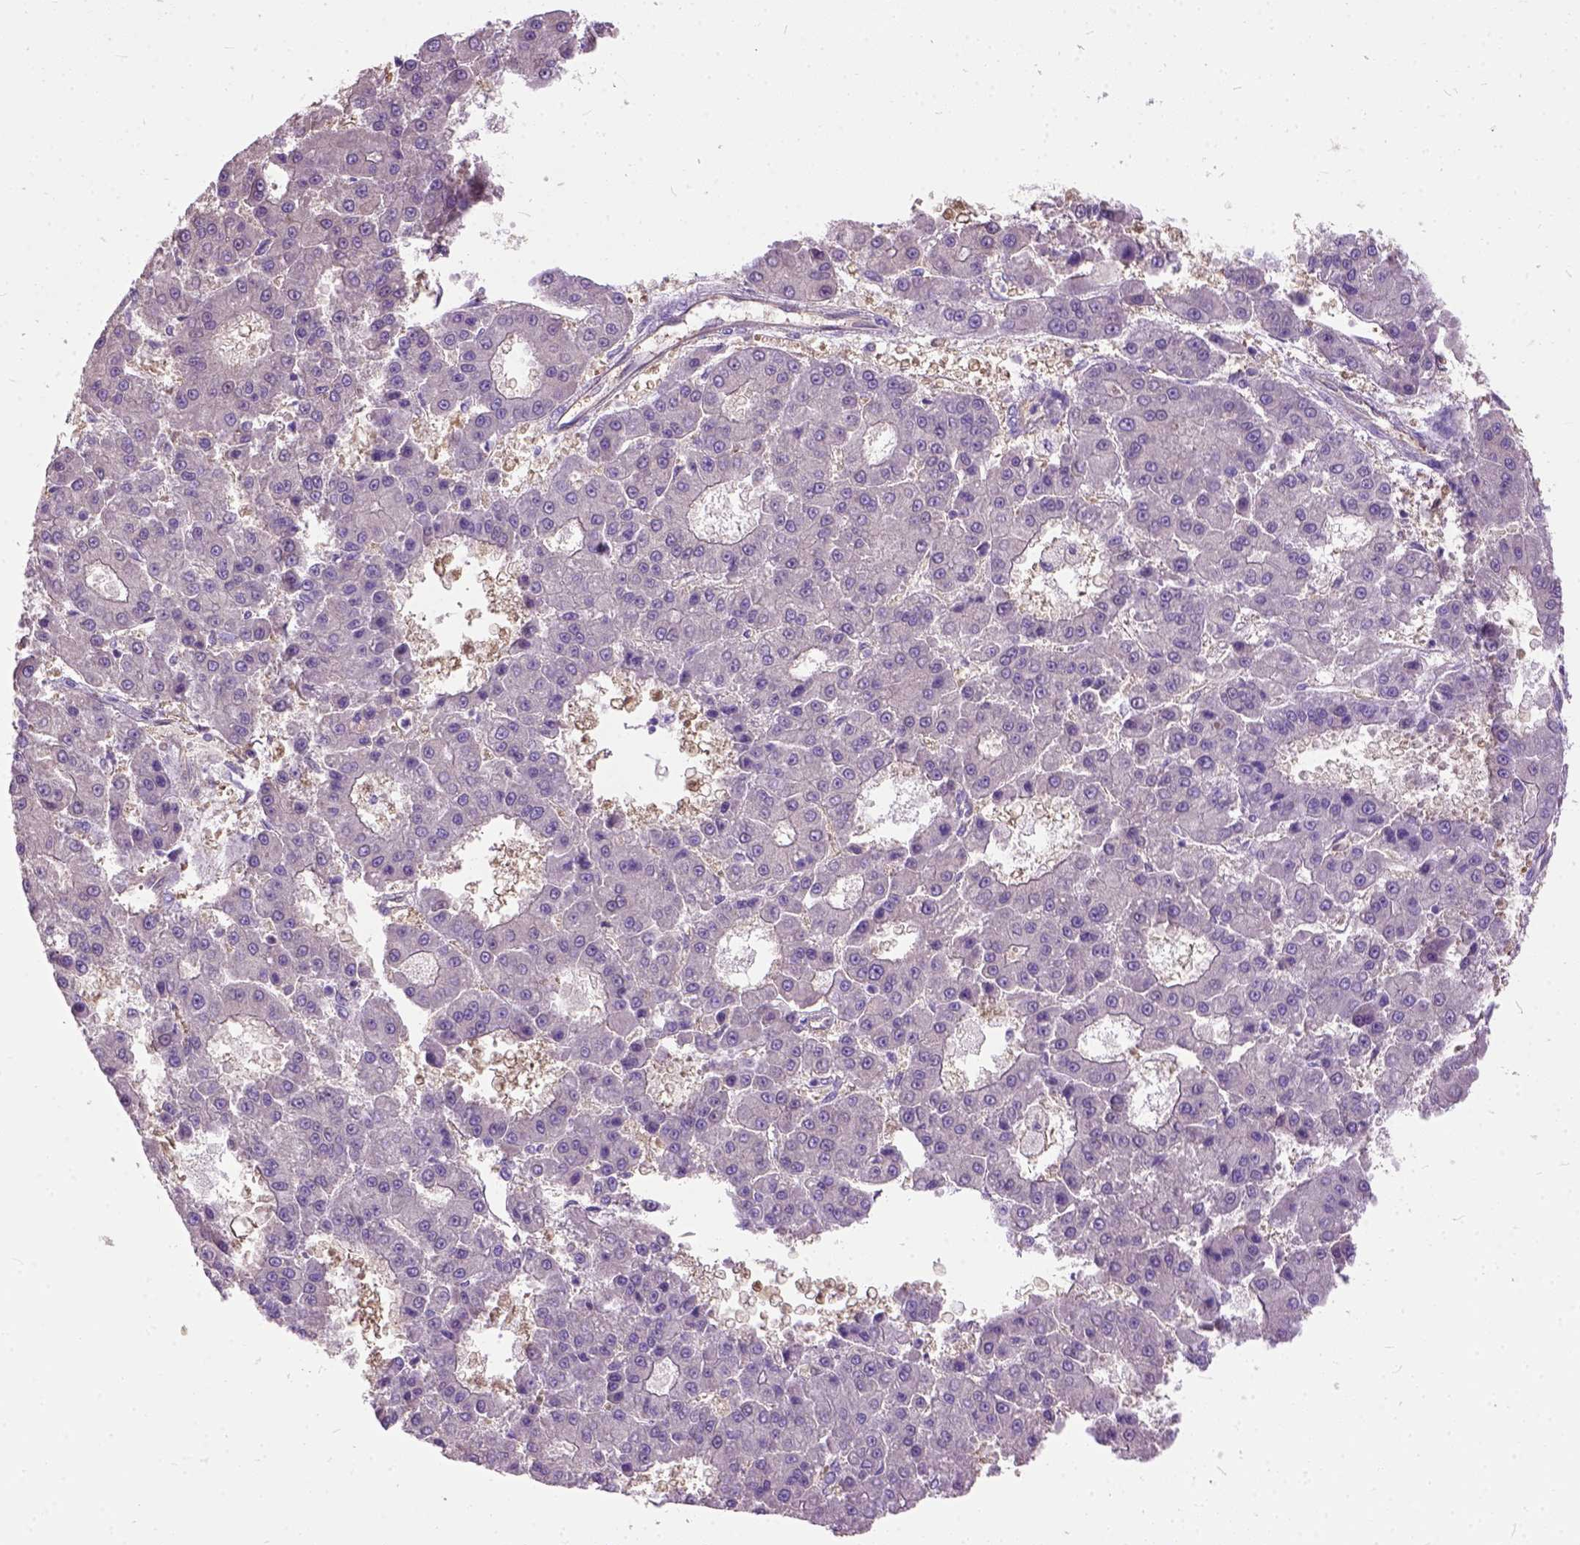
{"staining": {"intensity": "negative", "quantity": "none", "location": "none"}, "tissue": "liver cancer", "cell_type": "Tumor cells", "image_type": "cancer", "snomed": [{"axis": "morphology", "description": "Carcinoma, Hepatocellular, NOS"}, {"axis": "topography", "description": "Liver"}], "caption": "An IHC histopathology image of liver cancer is shown. There is no staining in tumor cells of liver cancer.", "gene": "SEMA4F", "patient": {"sex": "male", "age": 70}}